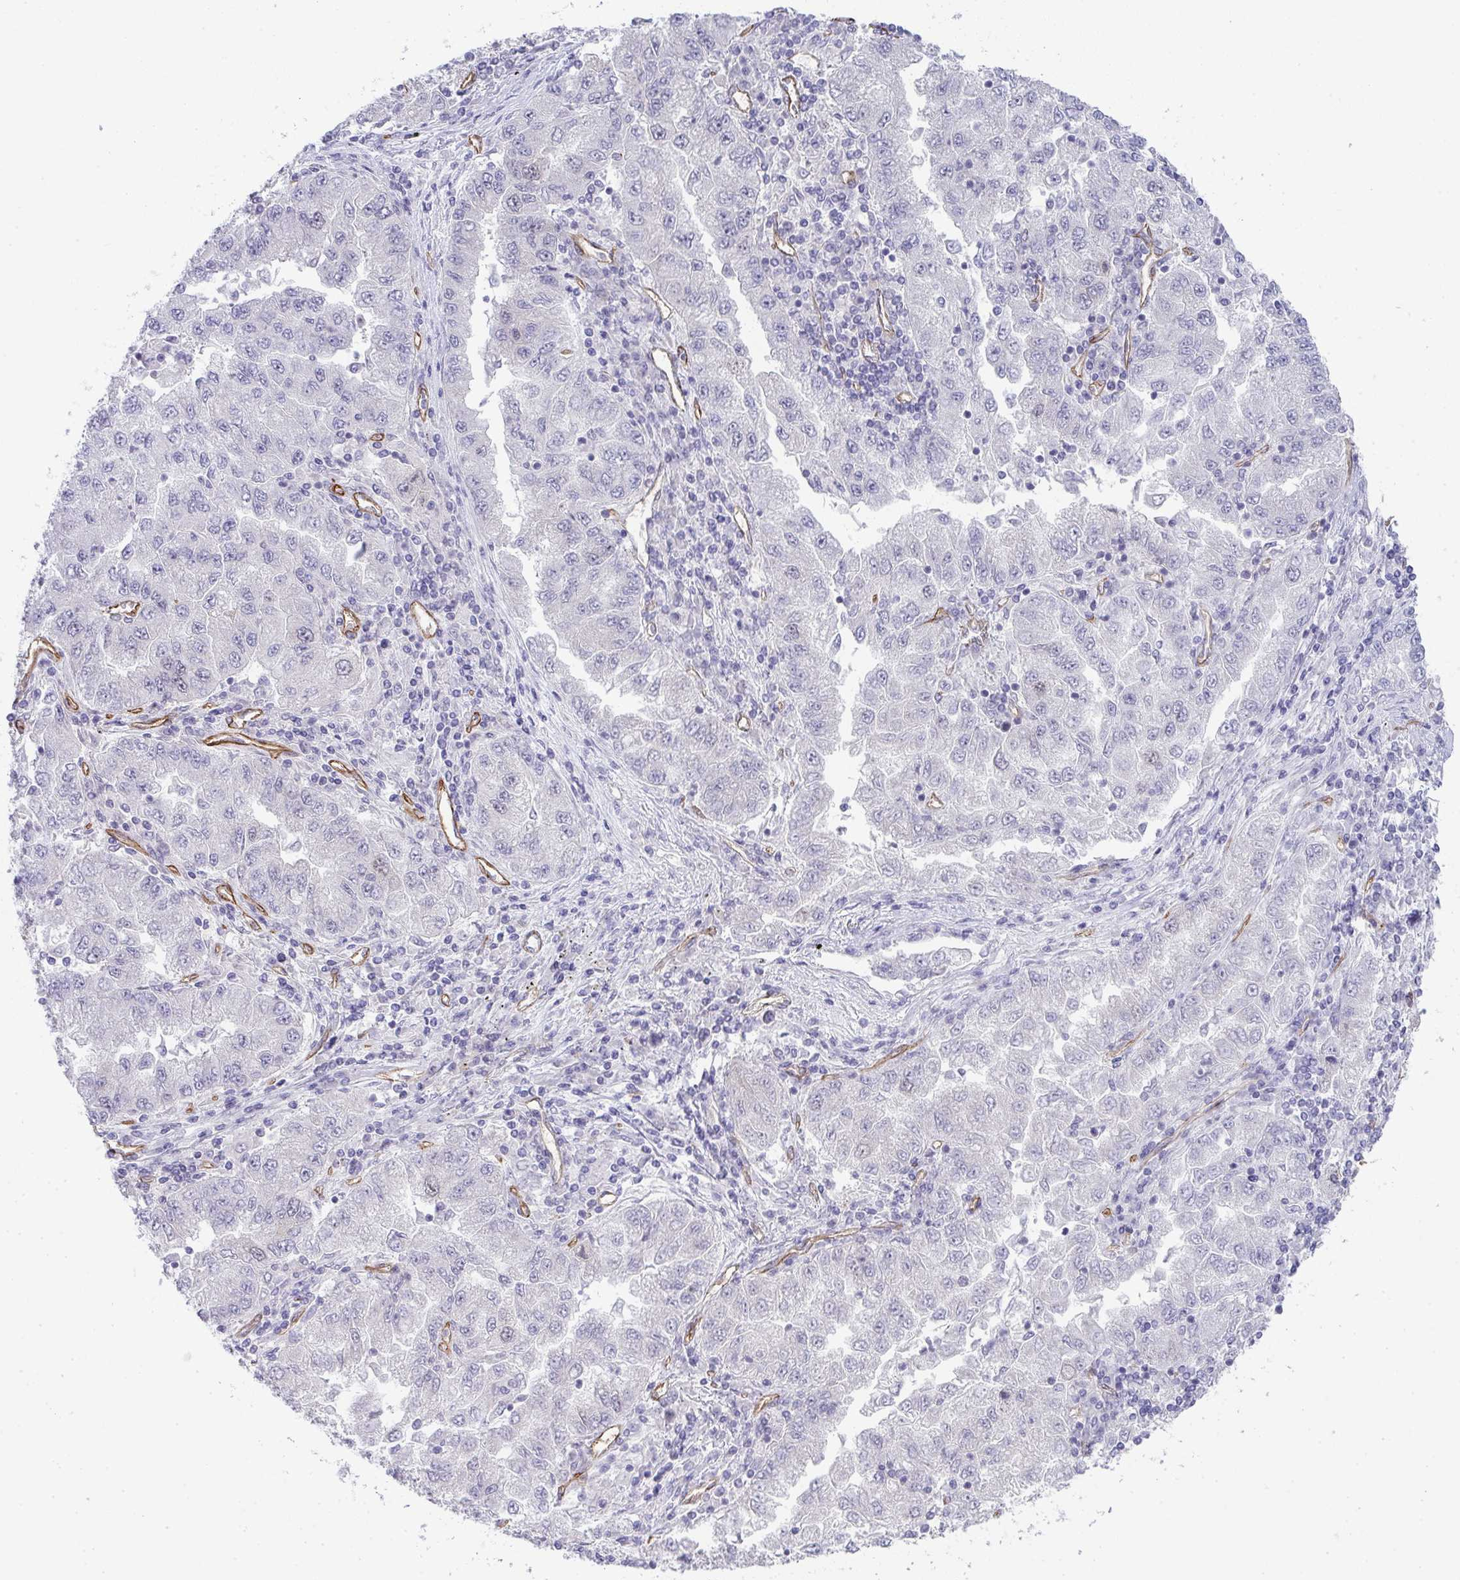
{"staining": {"intensity": "negative", "quantity": "none", "location": "none"}, "tissue": "lung cancer", "cell_type": "Tumor cells", "image_type": "cancer", "snomed": [{"axis": "morphology", "description": "Adenocarcinoma, NOS"}, {"axis": "morphology", "description": "Adenocarcinoma primary or metastatic"}, {"axis": "topography", "description": "Lung"}], "caption": "DAB immunohistochemical staining of lung cancer (adenocarcinoma primary or metastatic) shows no significant staining in tumor cells. The staining was performed using DAB to visualize the protein expression in brown, while the nuclei were stained in blue with hematoxylin (Magnification: 20x).", "gene": "UBE2S", "patient": {"sex": "male", "age": 74}}